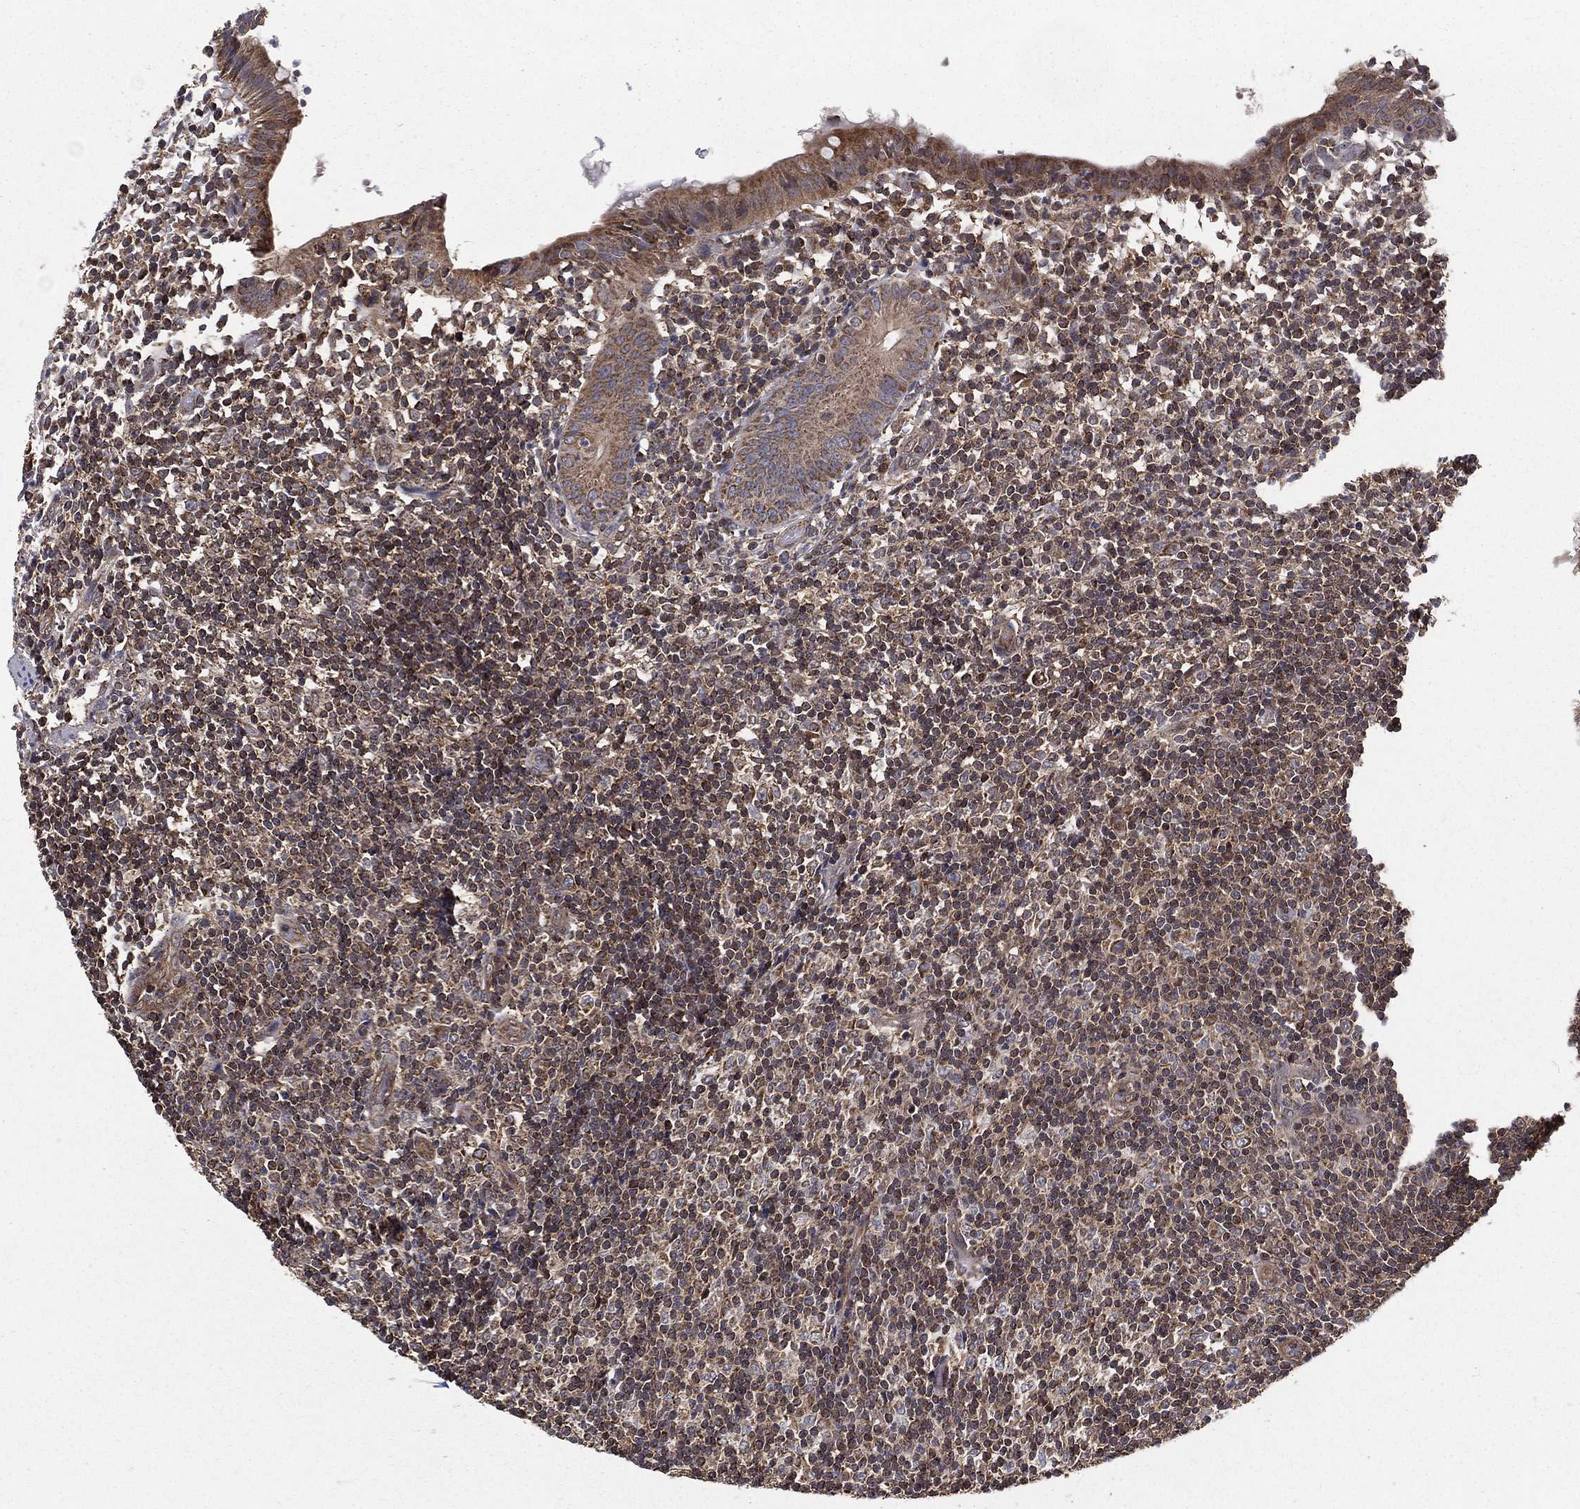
{"staining": {"intensity": "moderate", "quantity": "25%-75%", "location": "cytoplasmic/membranous"}, "tissue": "appendix", "cell_type": "Glandular cells", "image_type": "normal", "snomed": [{"axis": "morphology", "description": "Normal tissue, NOS"}, {"axis": "topography", "description": "Appendix"}], "caption": "Glandular cells demonstrate medium levels of moderate cytoplasmic/membranous expression in about 25%-75% of cells in benign appendix. Immunohistochemistry (ihc) stains the protein of interest in brown and the nuclei are stained blue.", "gene": "ENSG00000288684", "patient": {"sex": "female", "age": 40}}